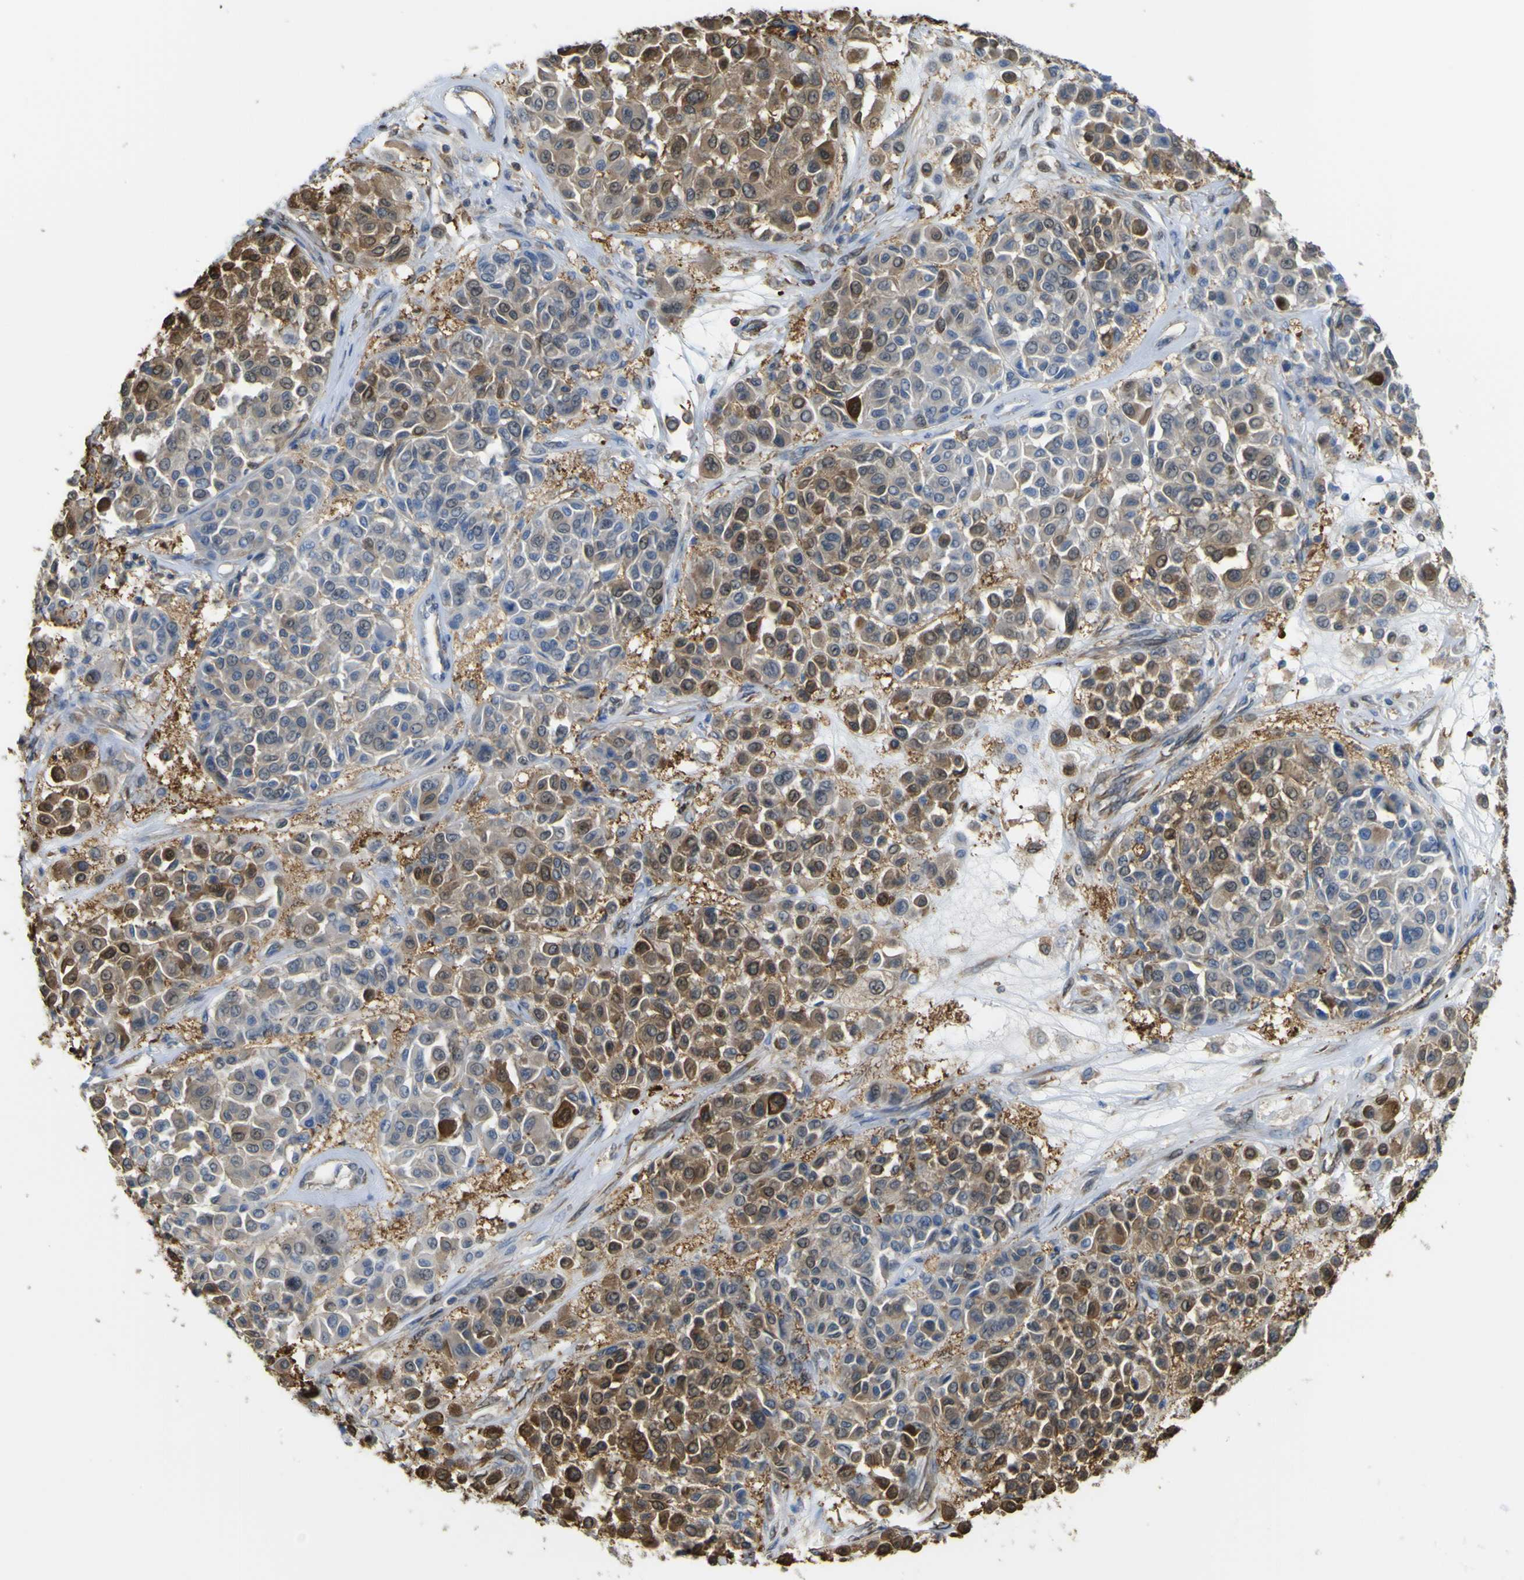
{"staining": {"intensity": "moderate", "quantity": "25%-75%", "location": "cytoplasmic/membranous"}, "tissue": "melanoma", "cell_type": "Tumor cells", "image_type": "cancer", "snomed": [{"axis": "morphology", "description": "Malignant melanoma, Metastatic site"}, {"axis": "topography", "description": "Soft tissue"}], "caption": "This photomicrograph displays malignant melanoma (metastatic site) stained with immunohistochemistry to label a protein in brown. The cytoplasmic/membranous of tumor cells show moderate positivity for the protein. Nuclei are counter-stained blue.", "gene": "ABHD3", "patient": {"sex": "male", "age": 41}}